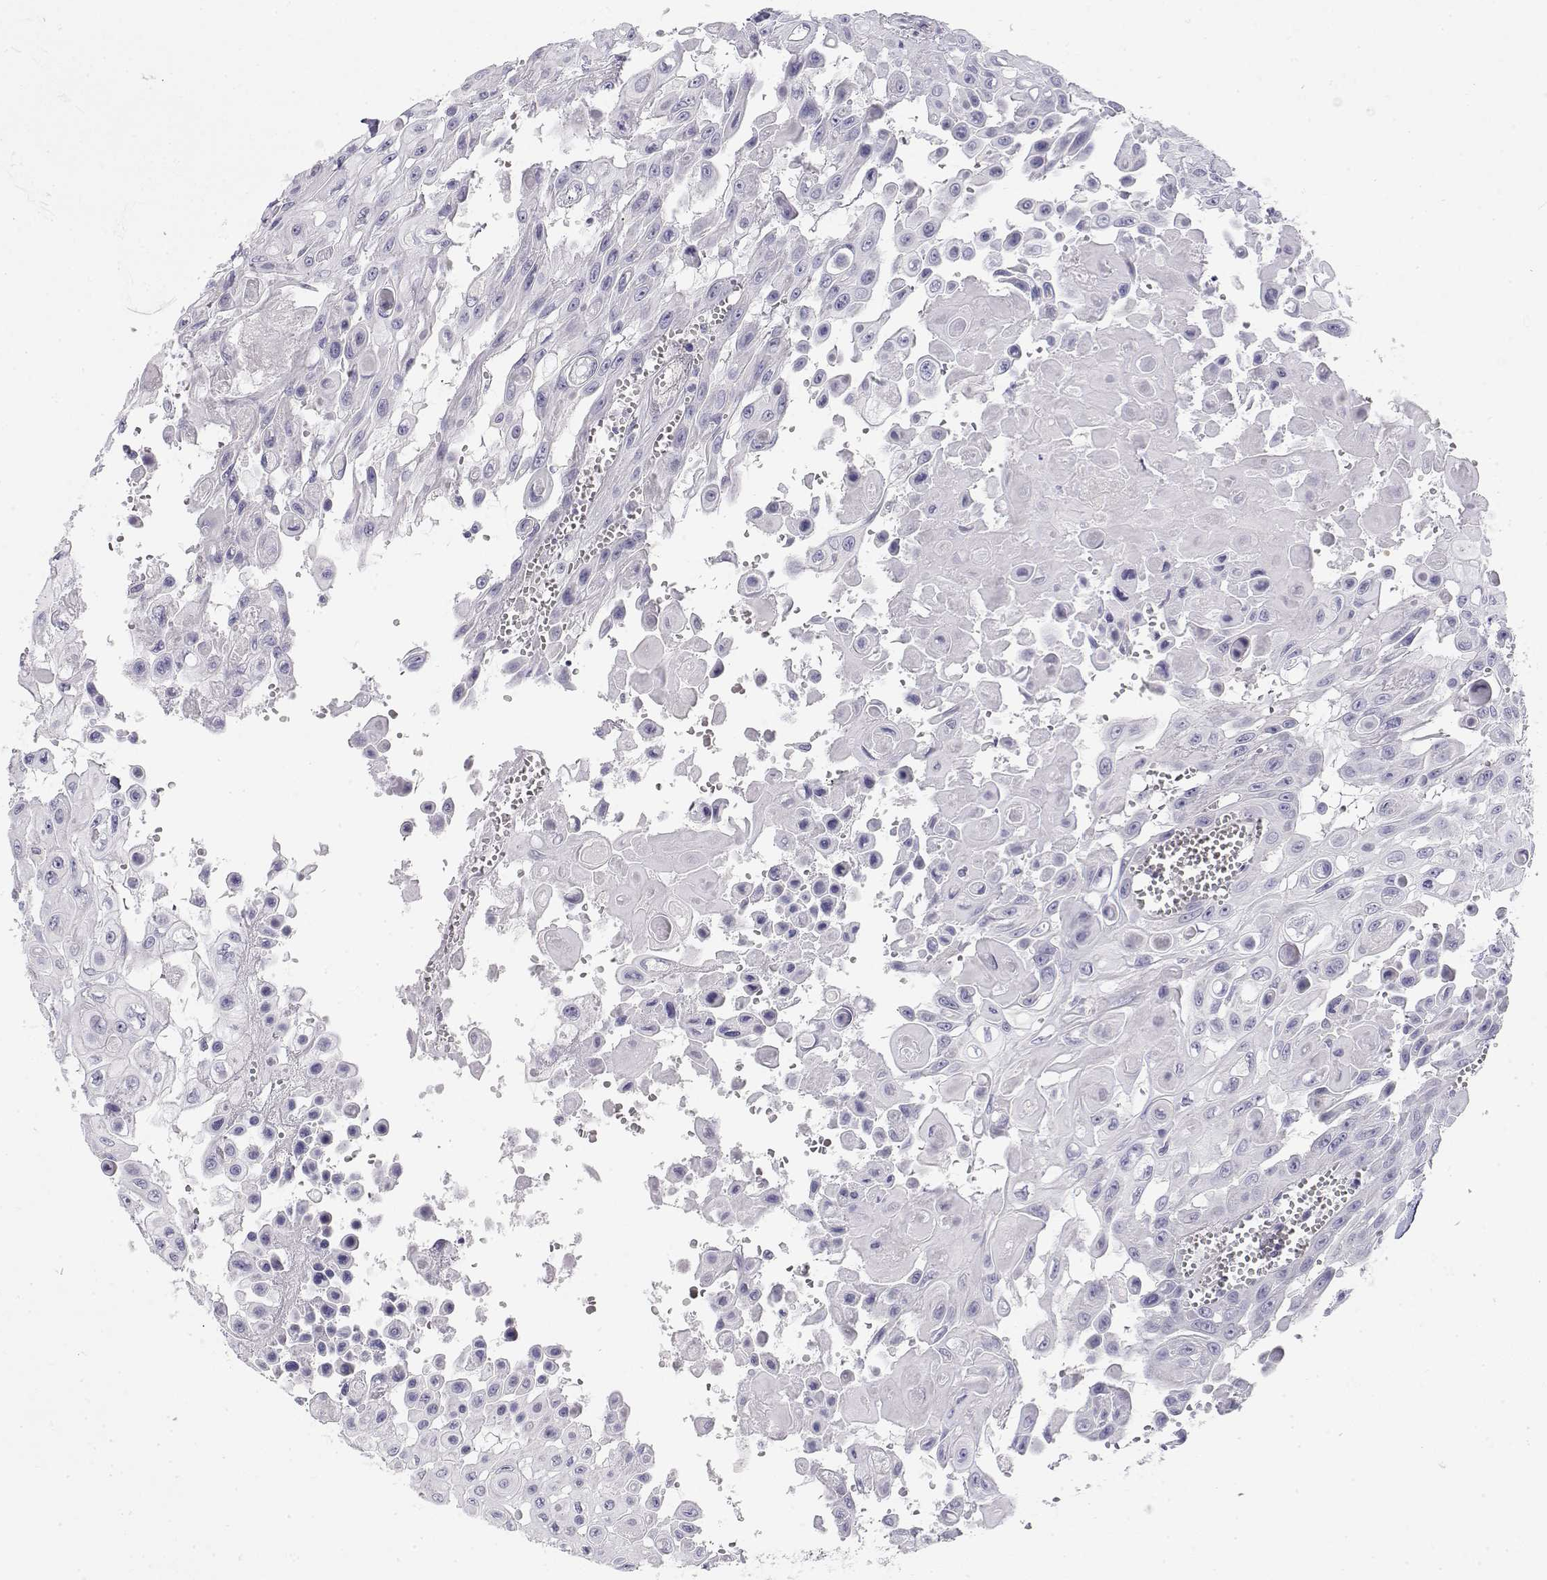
{"staining": {"intensity": "negative", "quantity": "none", "location": "none"}, "tissue": "head and neck cancer", "cell_type": "Tumor cells", "image_type": "cancer", "snomed": [{"axis": "morphology", "description": "Adenocarcinoma, NOS"}, {"axis": "topography", "description": "Head-Neck"}], "caption": "Immunohistochemistry (IHC) photomicrograph of neoplastic tissue: head and neck adenocarcinoma stained with DAB exhibits no significant protein staining in tumor cells.", "gene": "MISP", "patient": {"sex": "male", "age": 73}}